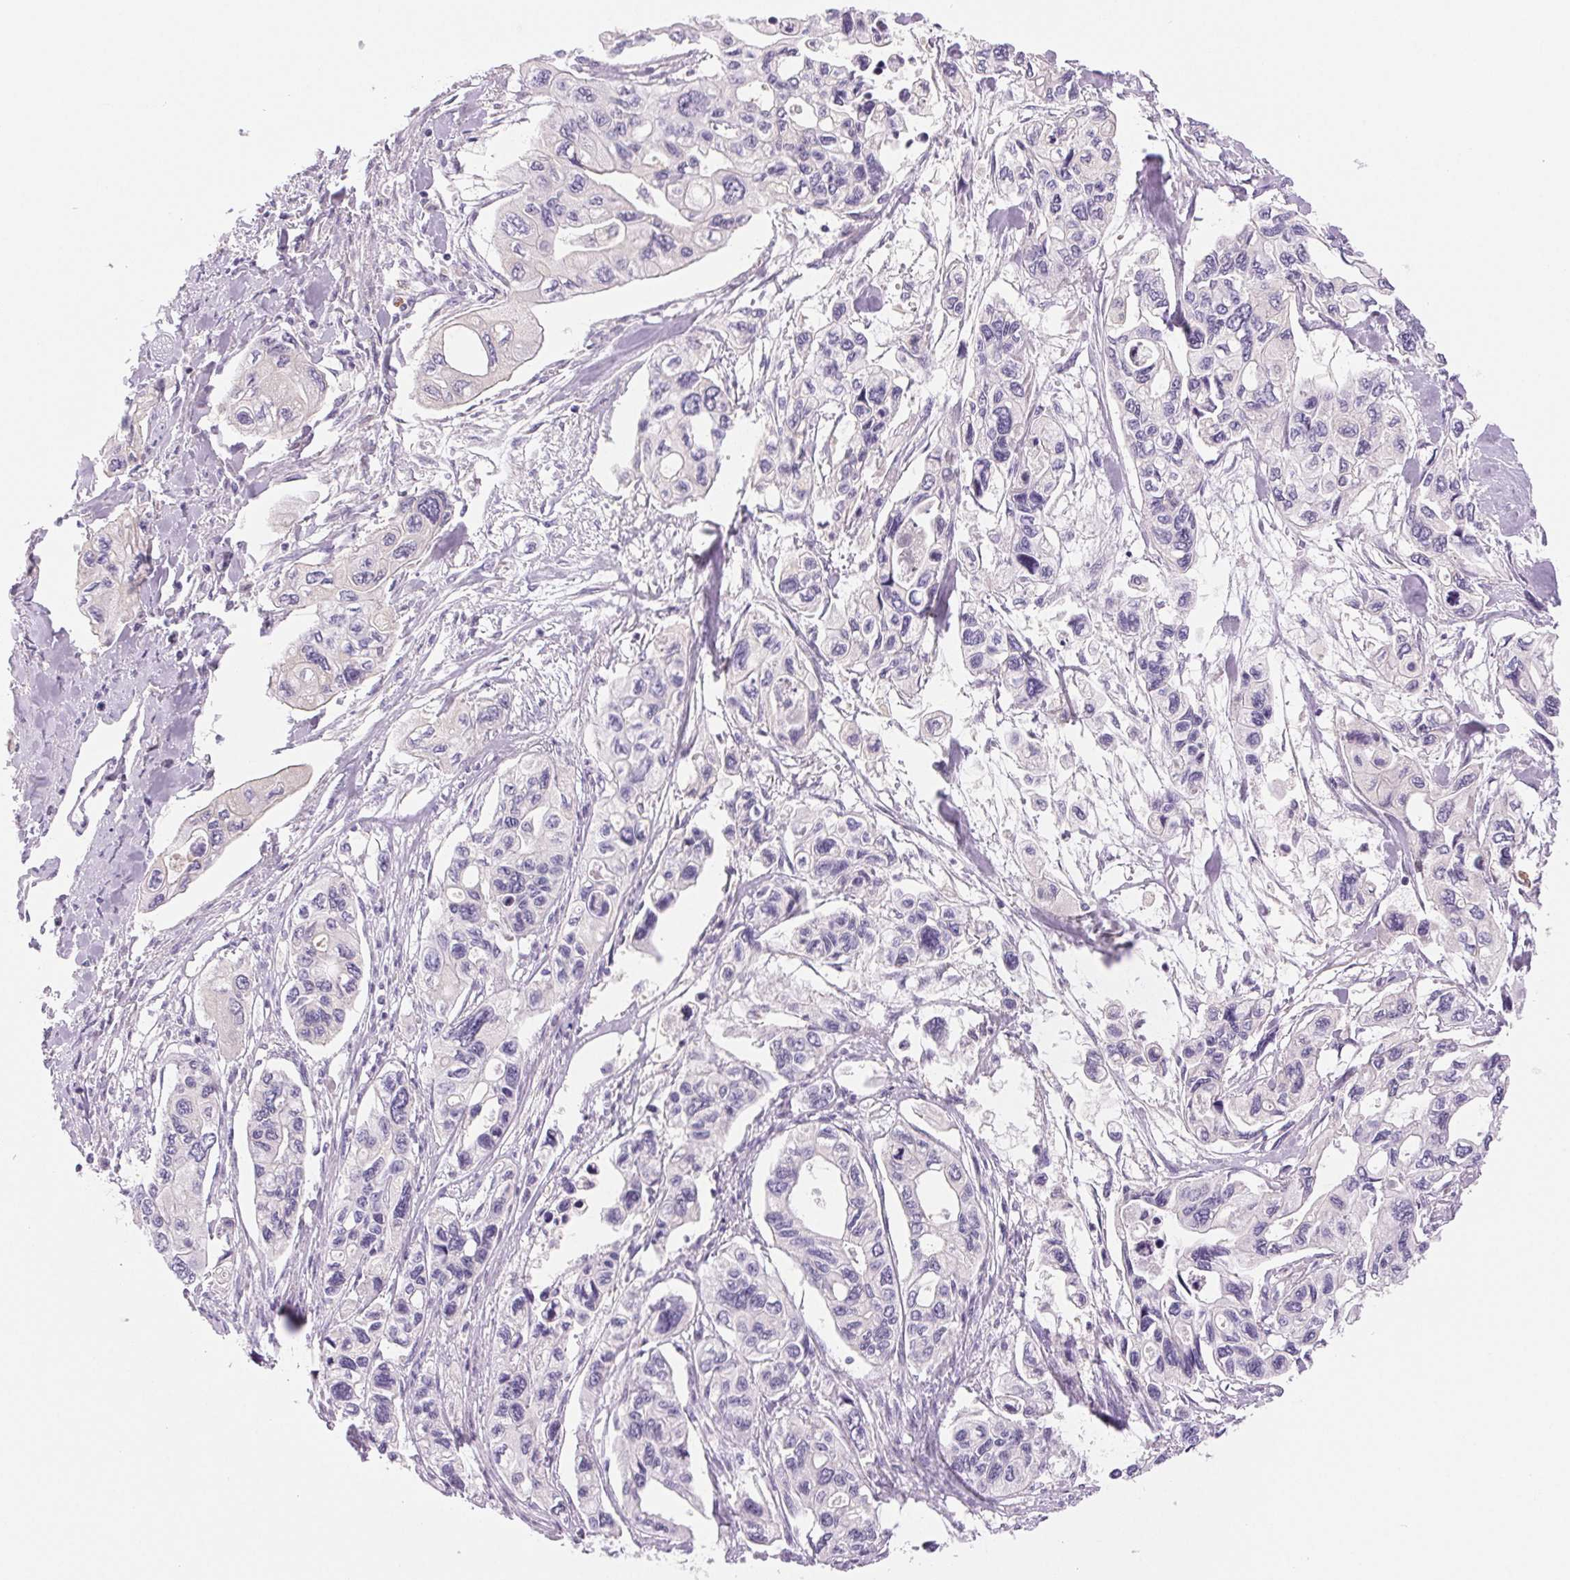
{"staining": {"intensity": "negative", "quantity": "none", "location": "none"}, "tissue": "pancreatic cancer", "cell_type": "Tumor cells", "image_type": "cancer", "snomed": [{"axis": "morphology", "description": "Adenocarcinoma, NOS"}, {"axis": "topography", "description": "Pancreas"}], "caption": "There is no significant positivity in tumor cells of pancreatic cancer.", "gene": "IFIT1B", "patient": {"sex": "female", "age": 76}}